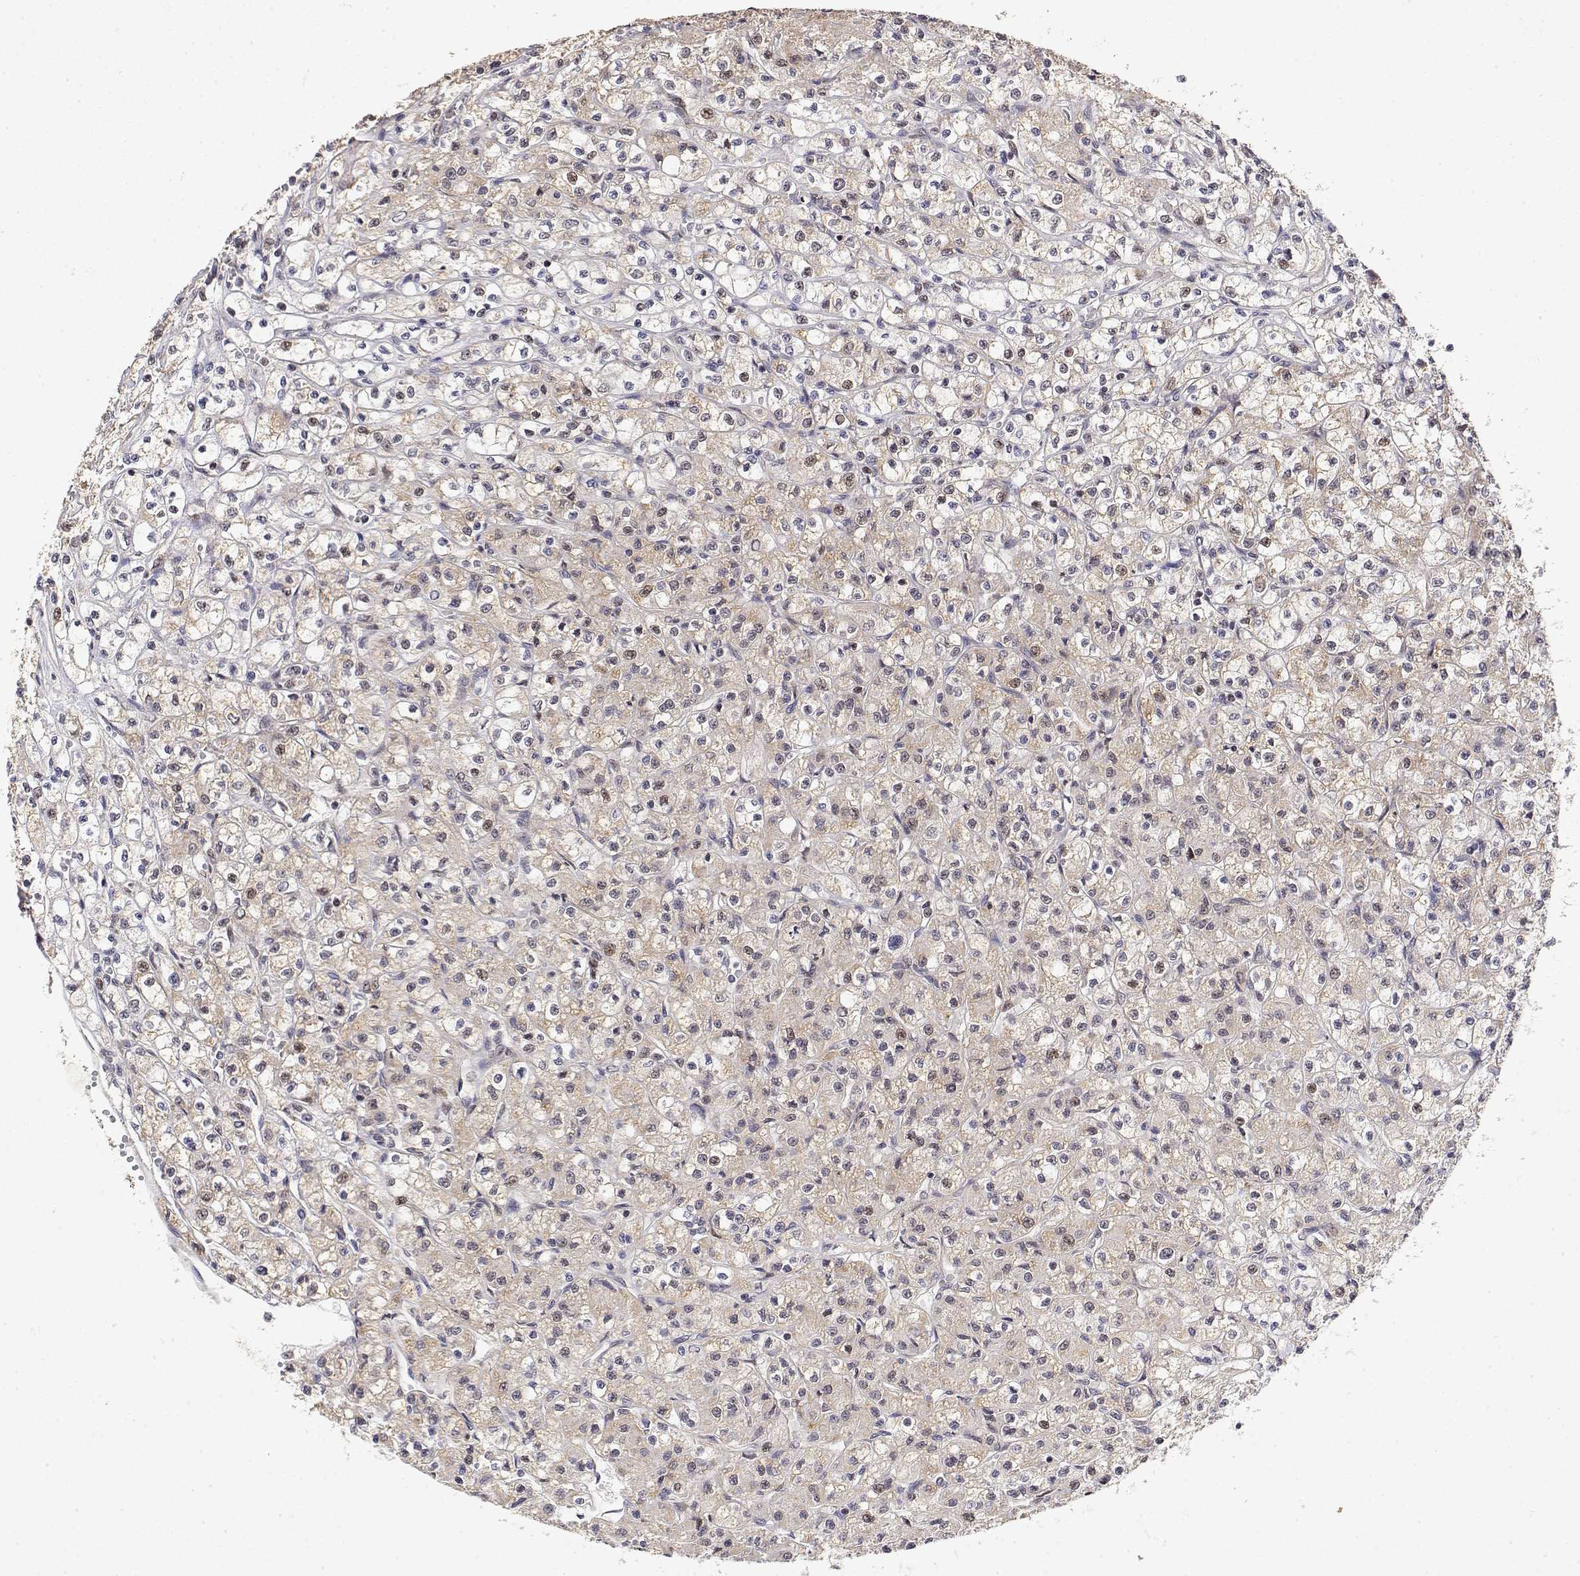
{"staining": {"intensity": "weak", "quantity": "25%-75%", "location": "cytoplasmic/membranous"}, "tissue": "renal cancer", "cell_type": "Tumor cells", "image_type": "cancer", "snomed": [{"axis": "morphology", "description": "Adenocarcinoma, NOS"}, {"axis": "topography", "description": "Kidney"}], "caption": "IHC histopathology image of neoplastic tissue: human renal cancer (adenocarcinoma) stained using immunohistochemistry displays low levels of weak protein expression localized specifically in the cytoplasmic/membranous of tumor cells, appearing as a cytoplasmic/membranous brown color.", "gene": "GADD45GIP1", "patient": {"sex": "female", "age": 70}}